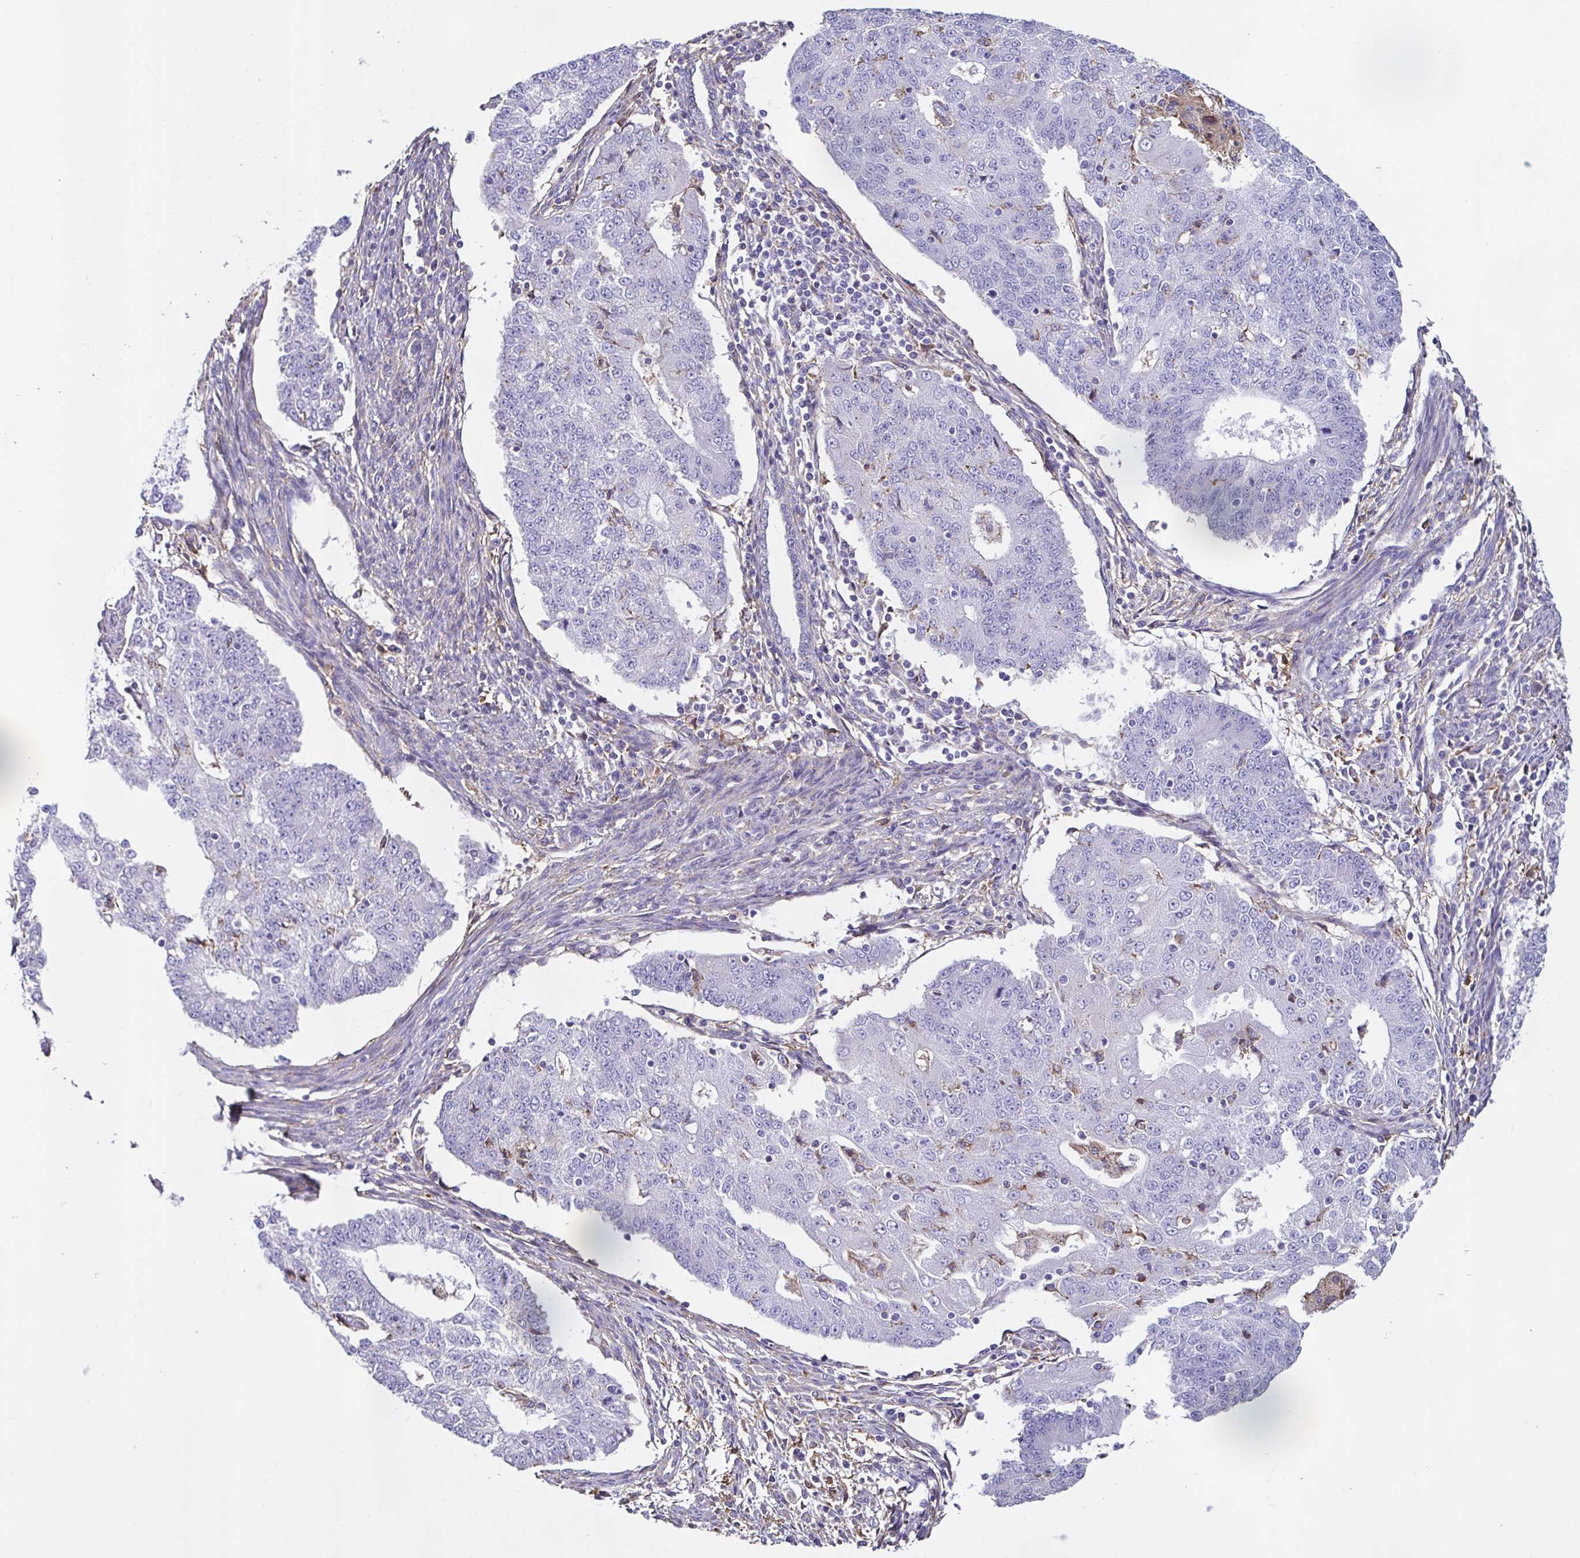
{"staining": {"intensity": "negative", "quantity": "none", "location": "none"}, "tissue": "endometrial cancer", "cell_type": "Tumor cells", "image_type": "cancer", "snomed": [{"axis": "morphology", "description": "Adenocarcinoma, NOS"}, {"axis": "topography", "description": "Endometrium"}], "caption": "This is a photomicrograph of immunohistochemistry (IHC) staining of endometrial cancer, which shows no expression in tumor cells.", "gene": "ANXA10", "patient": {"sex": "female", "age": 56}}